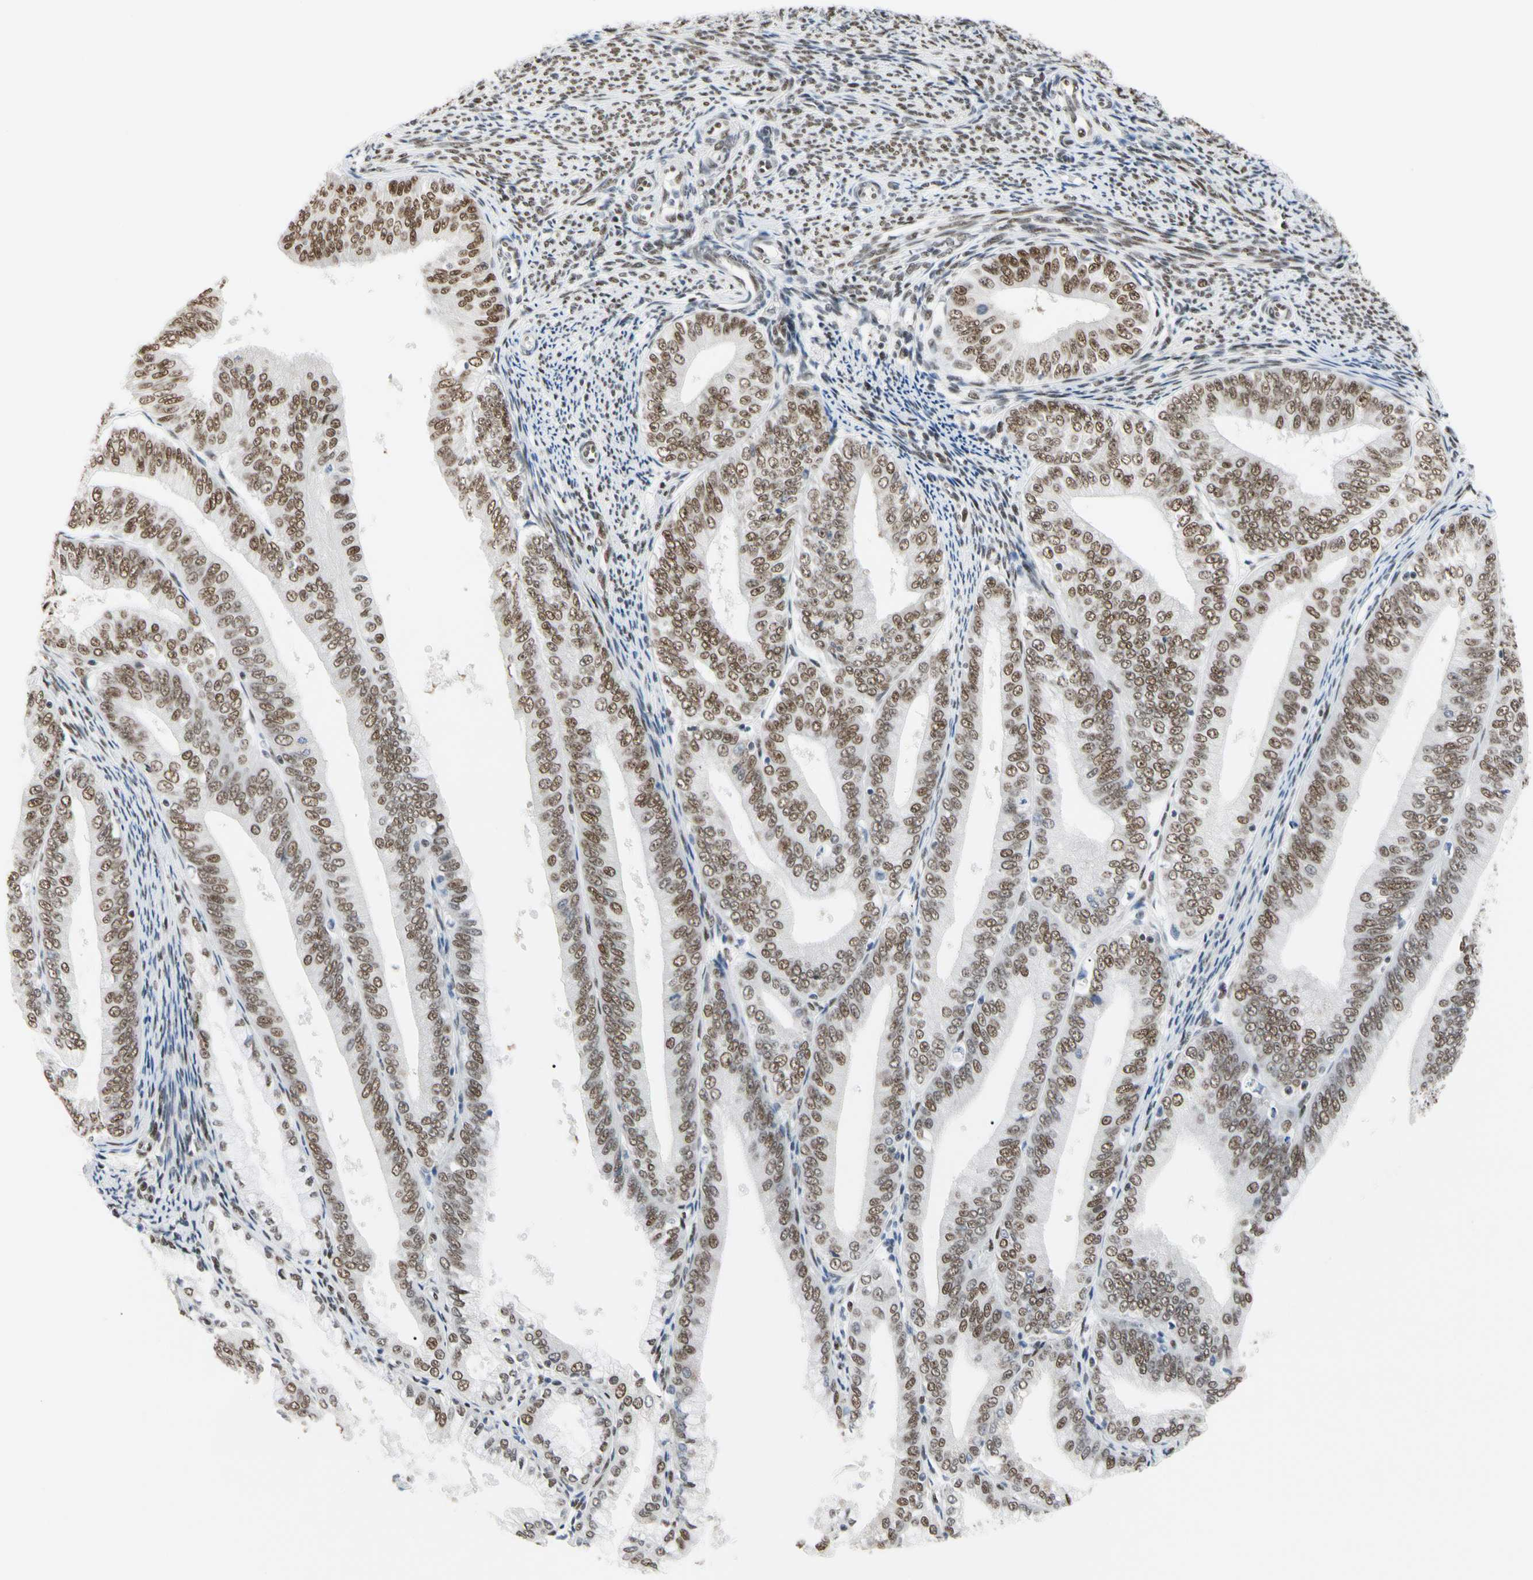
{"staining": {"intensity": "moderate", "quantity": ">75%", "location": "nuclear"}, "tissue": "endometrial cancer", "cell_type": "Tumor cells", "image_type": "cancer", "snomed": [{"axis": "morphology", "description": "Adenocarcinoma, NOS"}, {"axis": "topography", "description": "Endometrium"}], "caption": "This is an image of immunohistochemistry staining of endometrial cancer, which shows moderate positivity in the nuclear of tumor cells.", "gene": "FAM98B", "patient": {"sex": "female", "age": 63}}